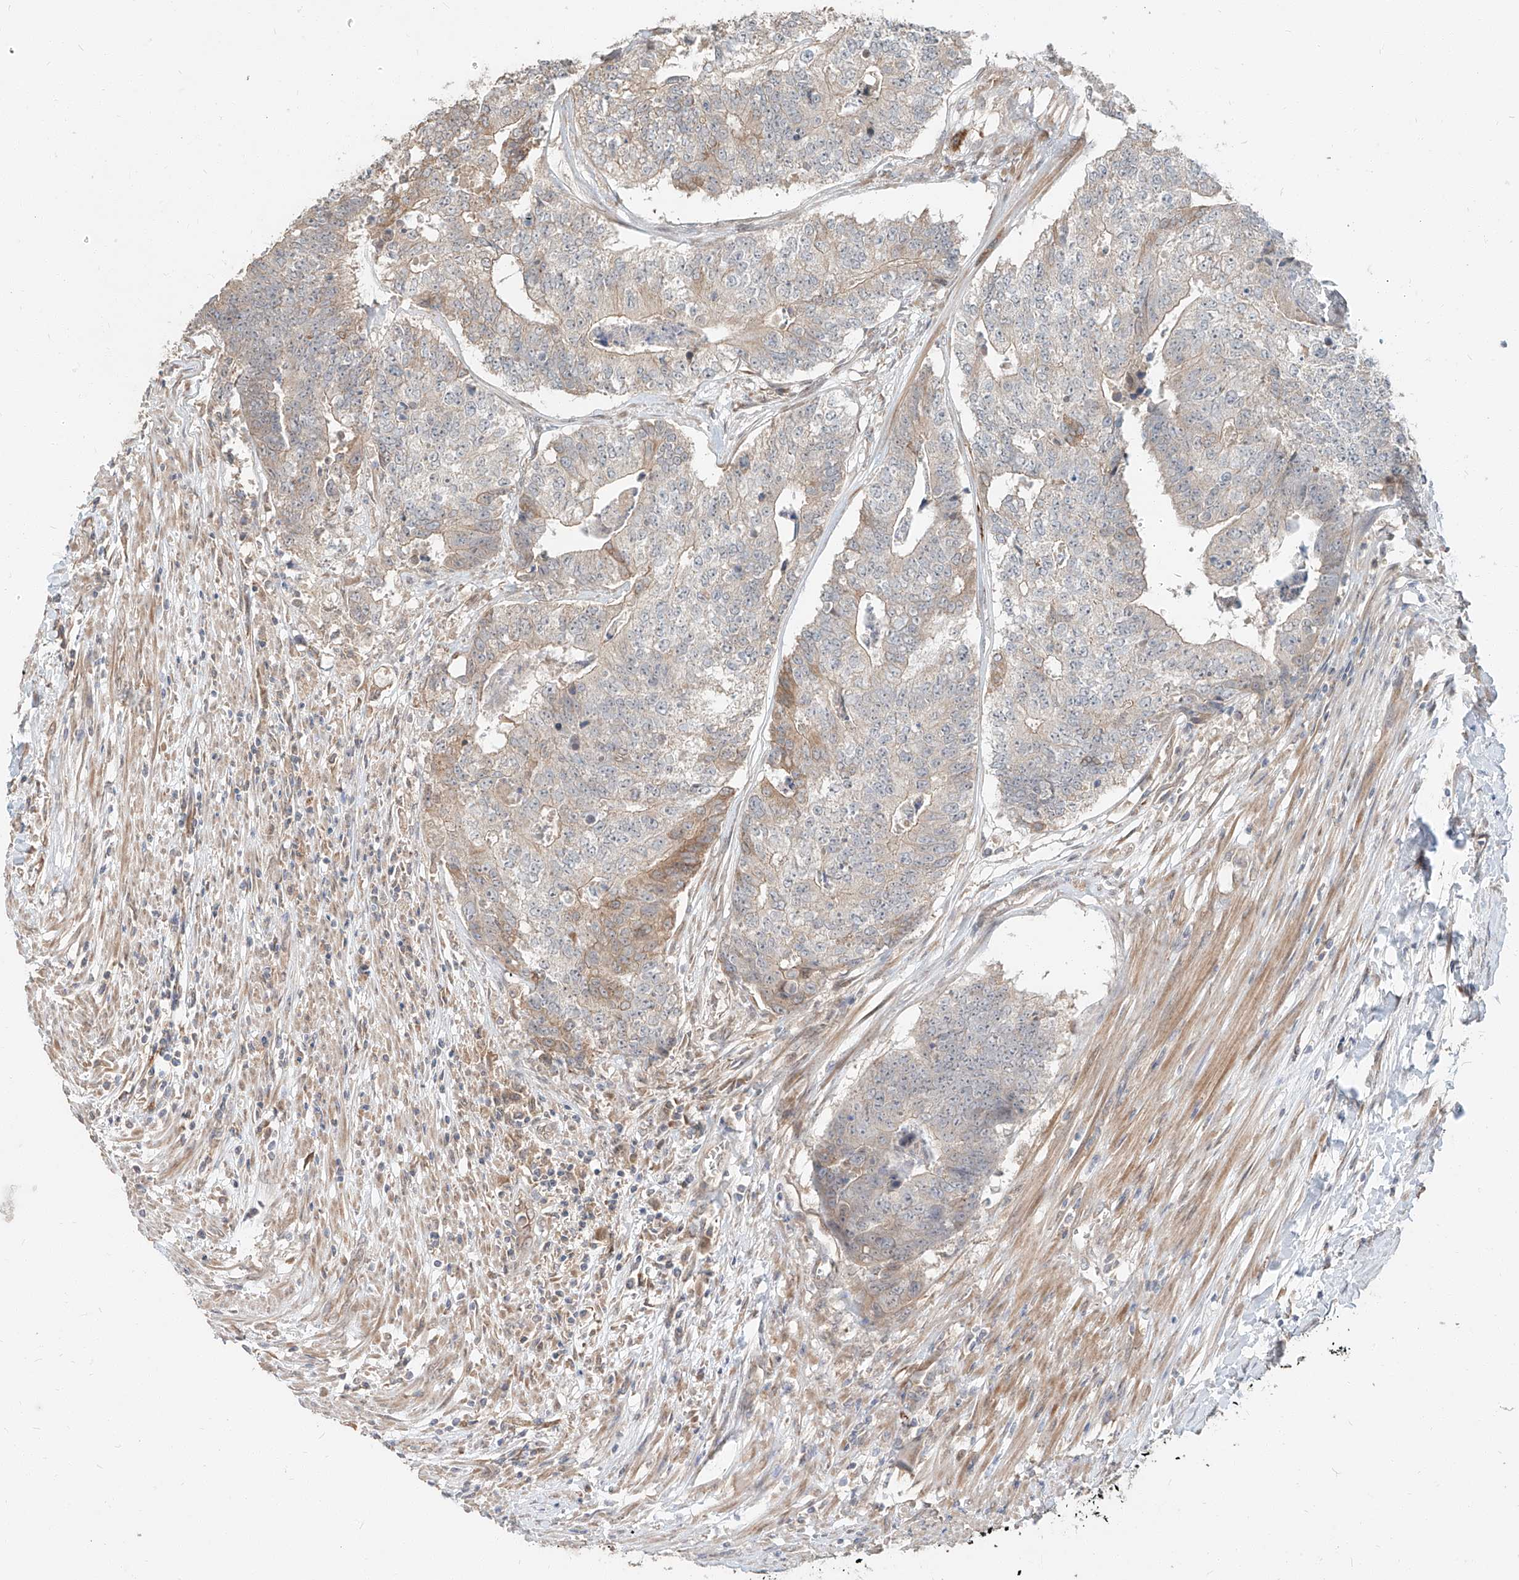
{"staining": {"intensity": "weak", "quantity": "25%-75%", "location": "cytoplasmic/membranous"}, "tissue": "colorectal cancer", "cell_type": "Tumor cells", "image_type": "cancer", "snomed": [{"axis": "morphology", "description": "Adenocarcinoma, NOS"}, {"axis": "topography", "description": "Colon"}], "caption": "The micrograph reveals immunohistochemical staining of colorectal cancer (adenocarcinoma). There is weak cytoplasmic/membranous staining is appreciated in approximately 25%-75% of tumor cells. Immunohistochemistry (ihc) stains the protein of interest in brown and the nuclei are stained blue.", "gene": "STX19", "patient": {"sex": "female", "age": 67}}